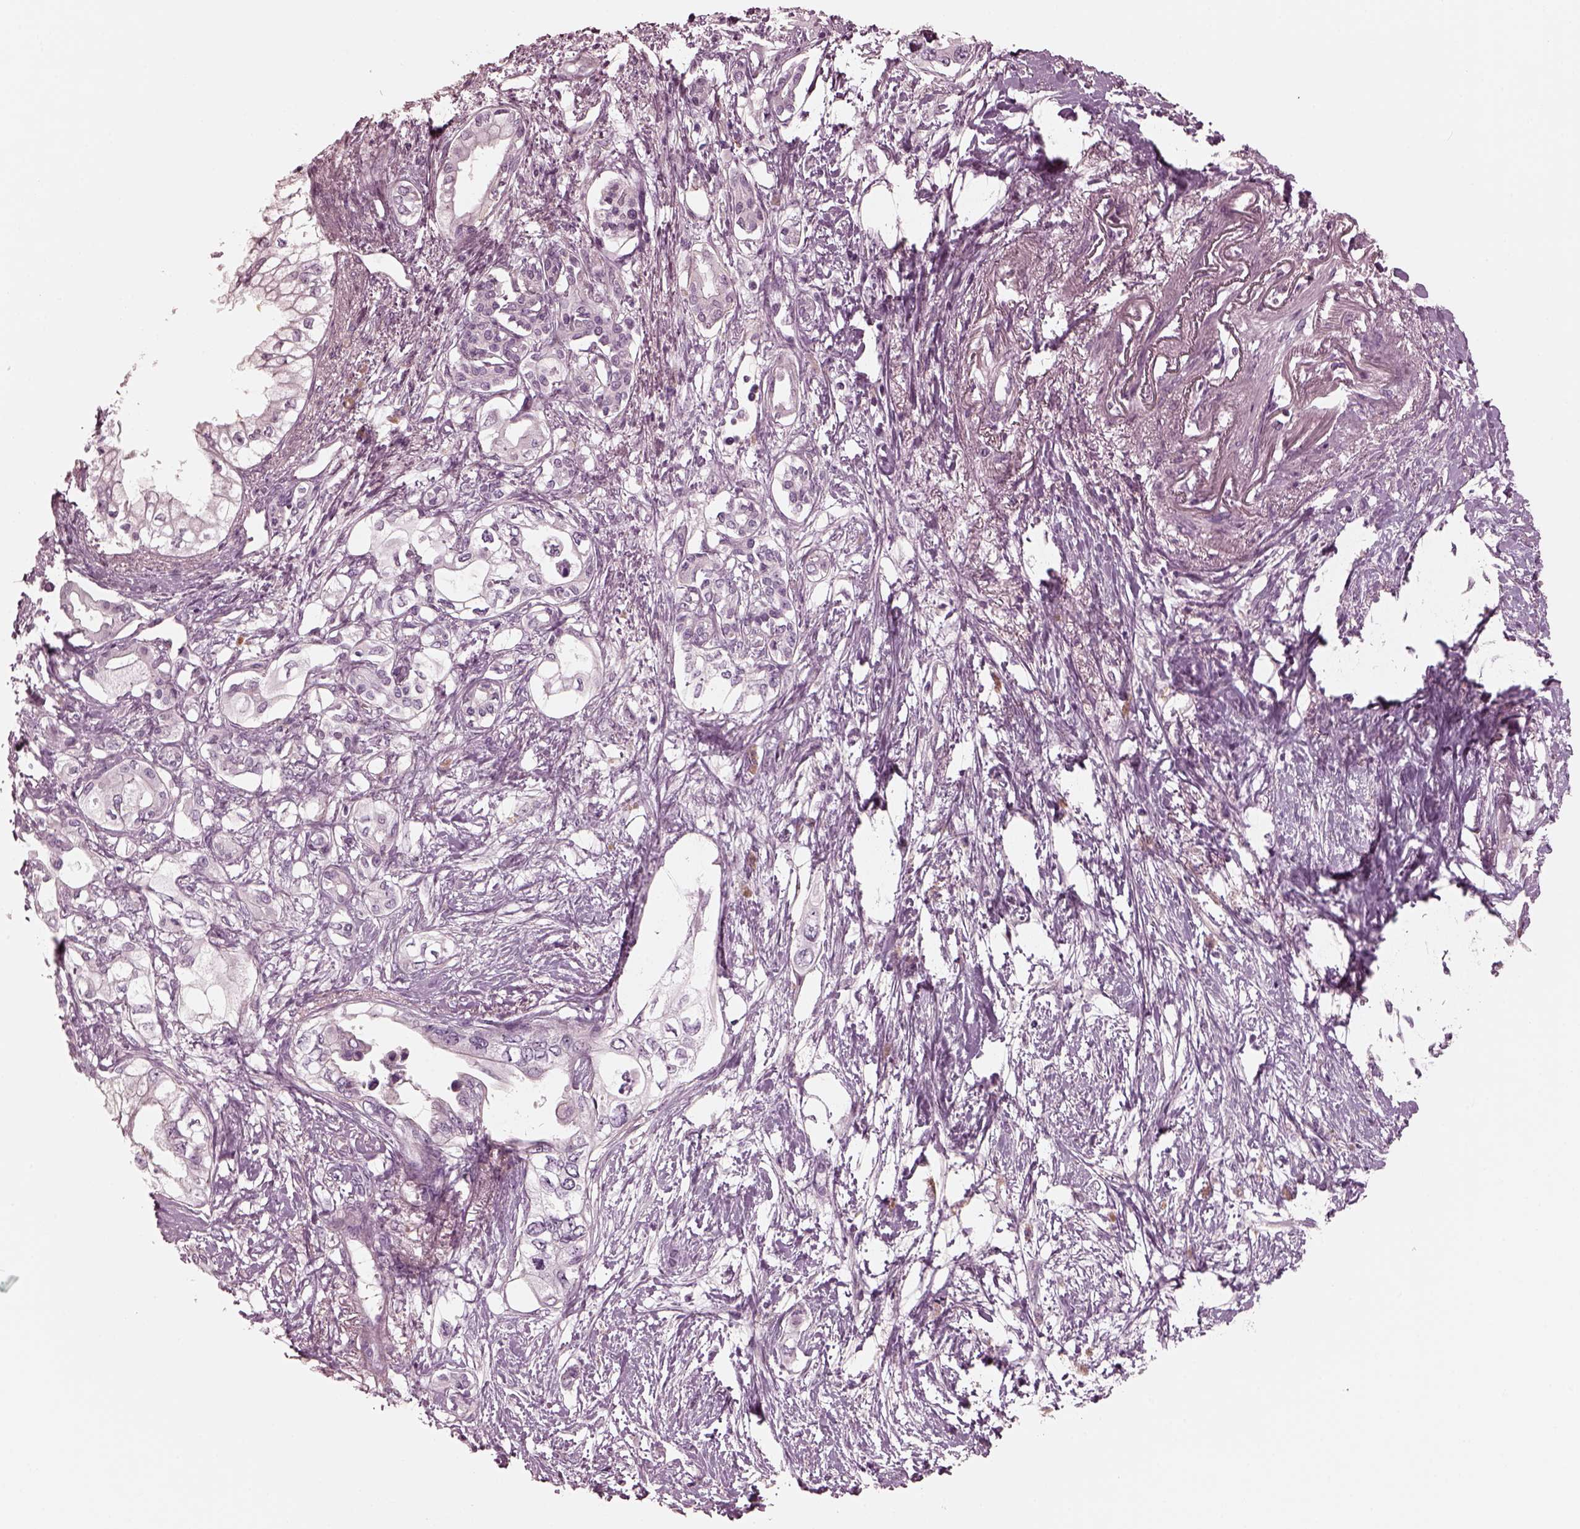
{"staining": {"intensity": "negative", "quantity": "none", "location": "none"}, "tissue": "pancreatic cancer", "cell_type": "Tumor cells", "image_type": "cancer", "snomed": [{"axis": "morphology", "description": "Adenocarcinoma, NOS"}, {"axis": "topography", "description": "Pancreas"}], "caption": "Image shows no protein expression in tumor cells of pancreatic cancer tissue. (DAB immunohistochemistry (IHC) with hematoxylin counter stain).", "gene": "KIF6", "patient": {"sex": "female", "age": 63}}